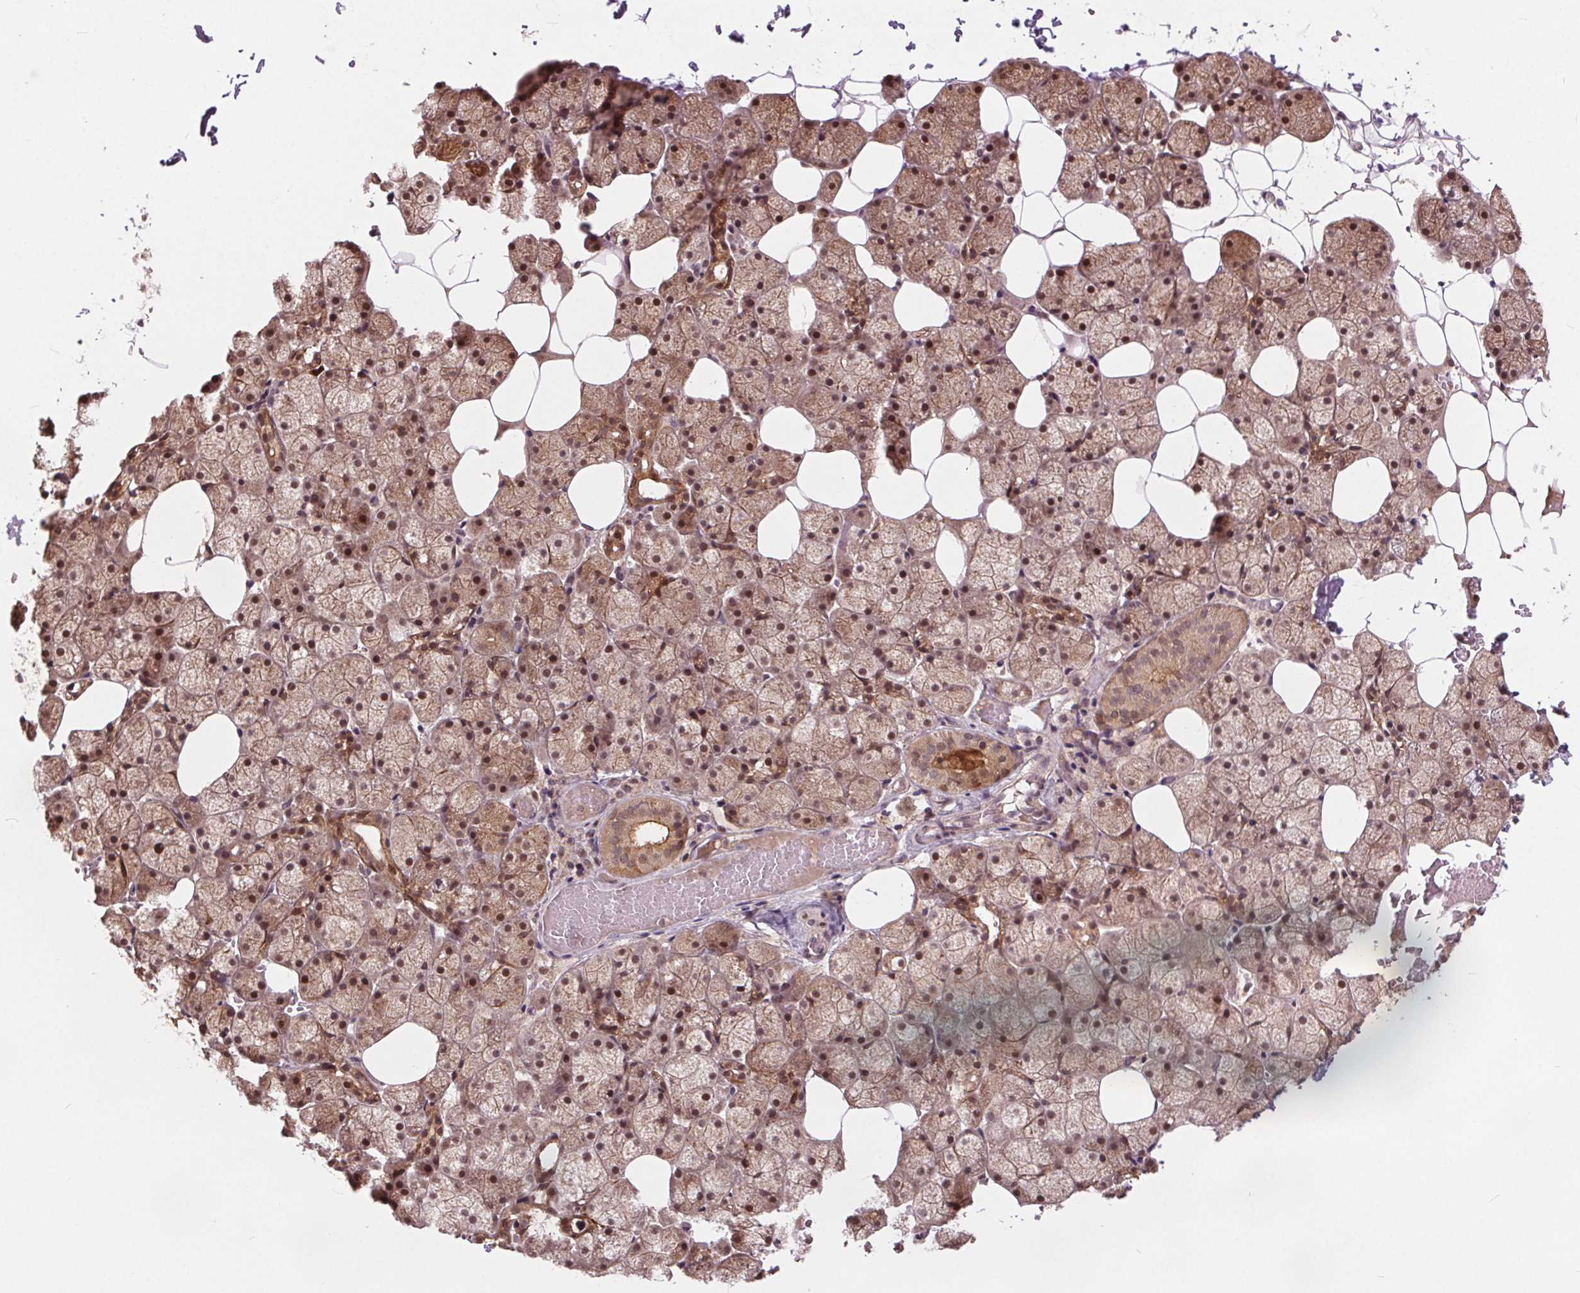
{"staining": {"intensity": "moderate", "quantity": ">75%", "location": "cytoplasmic/membranous,nuclear"}, "tissue": "salivary gland", "cell_type": "Glandular cells", "image_type": "normal", "snomed": [{"axis": "morphology", "description": "Normal tissue, NOS"}, {"axis": "topography", "description": "Salivary gland"}], "caption": "Immunohistochemical staining of benign human salivary gland displays medium levels of moderate cytoplasmic/membranous,nuclear staining in approximately >75% of glandular cells.", "gene": "HIF1AN", "patient": {"sex": "male", "age": 38}}